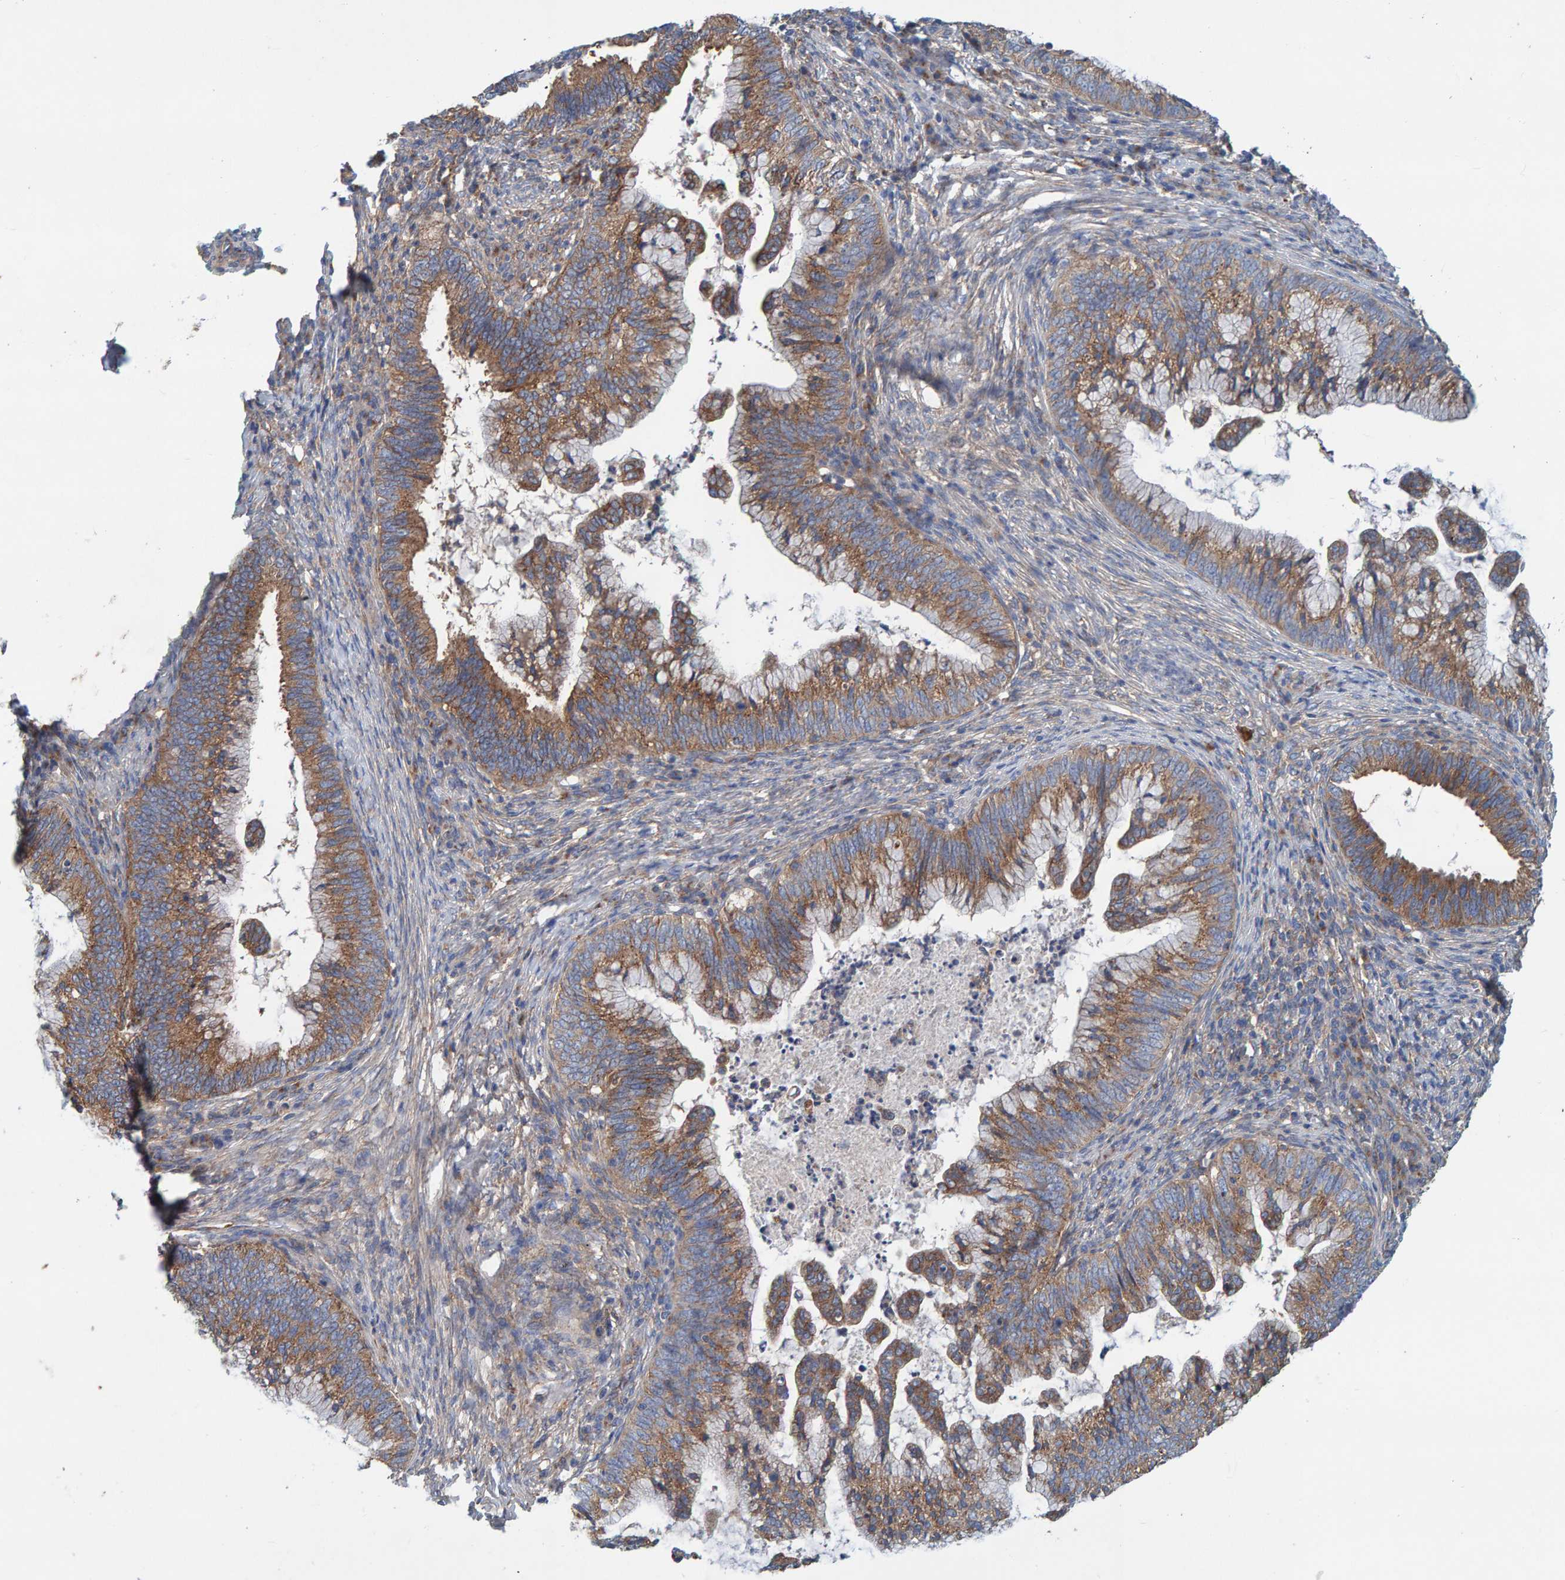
{"staining": {"intensity": "moderate", "quantity": ">75%", "location": "cytoplasmic/membranous"}, "tissue": "cervical cancer", "cell_type": "Tumor cells", "image_type": "cancer", "snomed": [{"axis": "morphology", "description": "Adenocarcinoma, NOS"}, {"axis": "topography", "description": "Cervix"}], "caption": "A brown stain labels moderate cytoplasmic/membranous expression of a protein in human adenocarcinoma (cervical) tumor cells.", "gene": "MKLN1", "patient": {"sex": "female", "age": 36}}